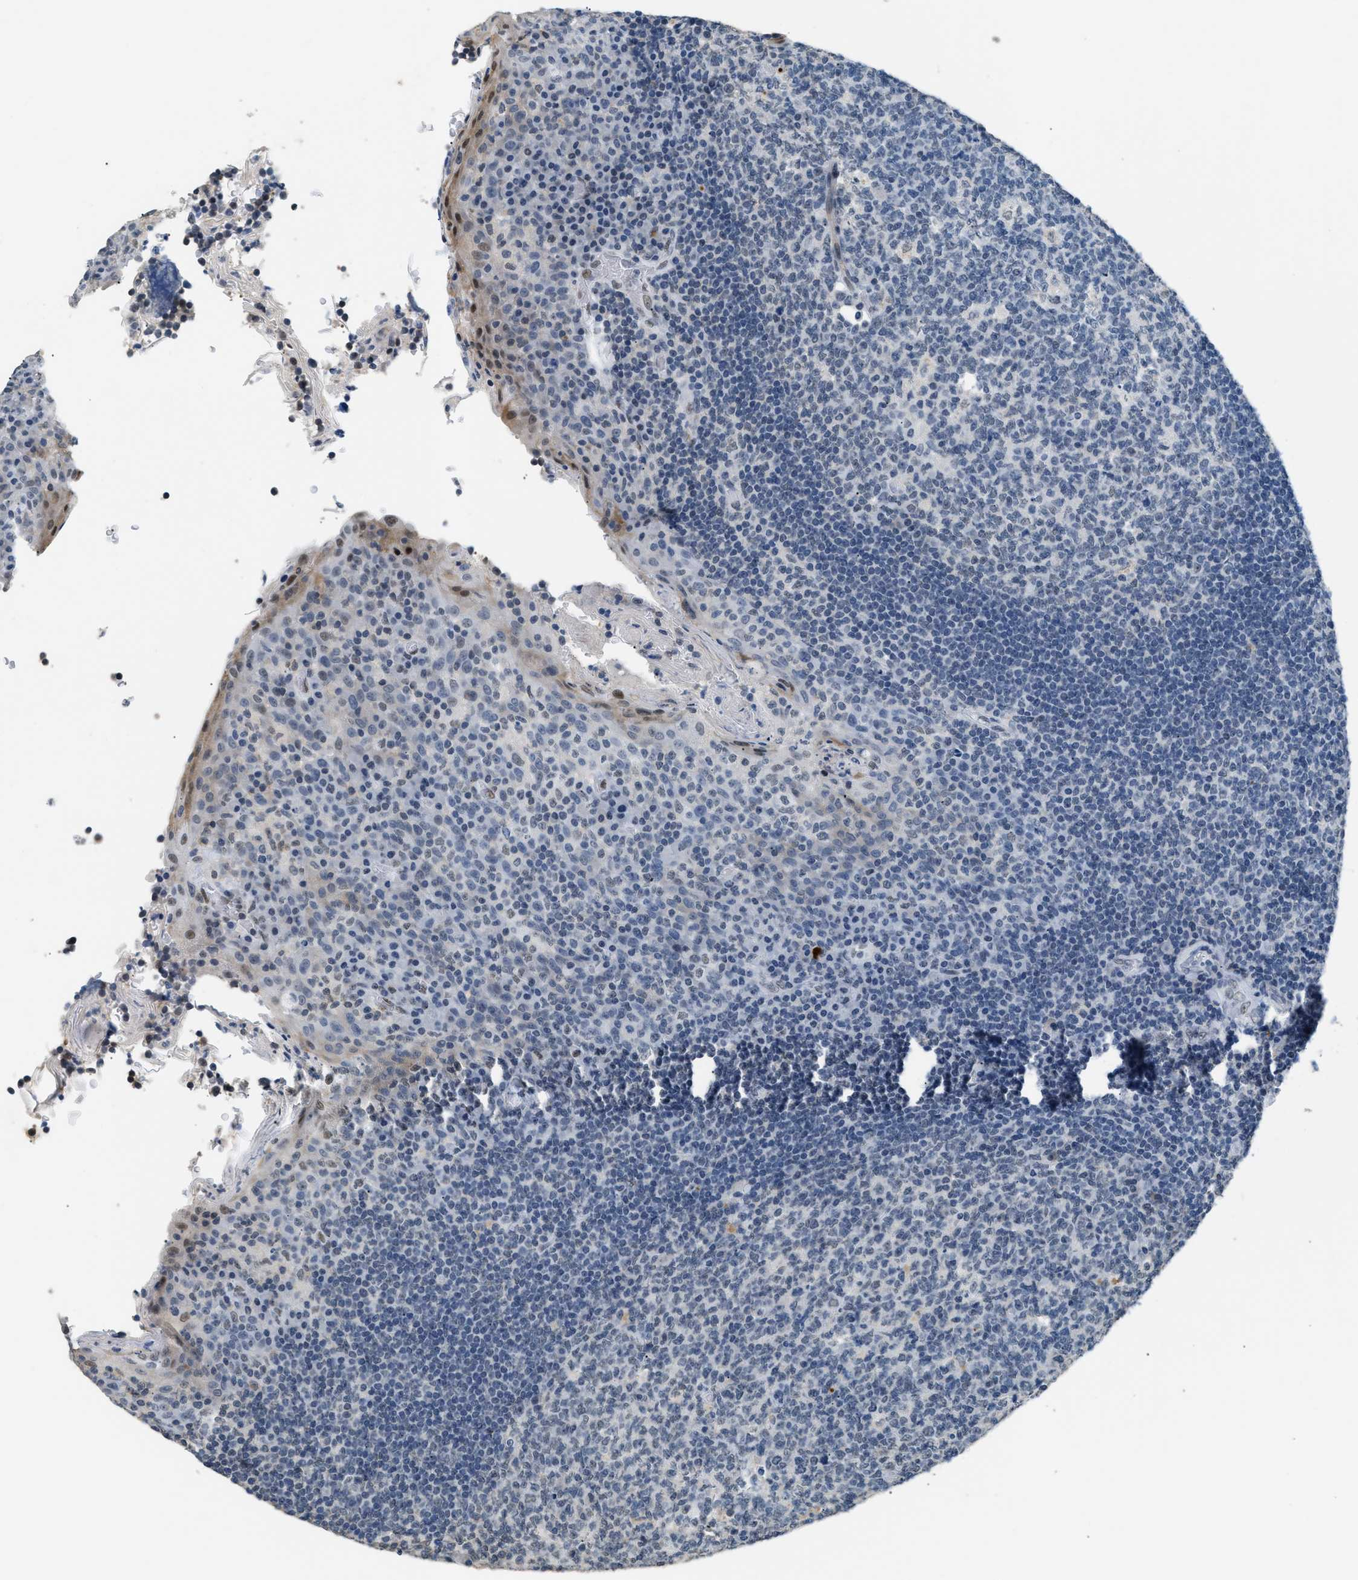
{"staining": {"intensity": "negative", "quantity": "none", "location": "none"}, "tissue": "tonsil", "cell_type": "Germinal center cells", "image_type": "normal", "snomed": [{"axis": "morphology", "description": "Normal tissue, NOS"}, {"axis": "topography", "description": "Tonsil"}], "caption": "Immunohistochemistry of normal human tonsil displays no staining in germinal center cells. The staining was performed using DAB to visualize the protein expression in brown, while the nuclei were stained in blue with hematoxylin (Magnification: 20x).", "gene": "KCNC3", "patient": {"sex": "male", "age": 17}}